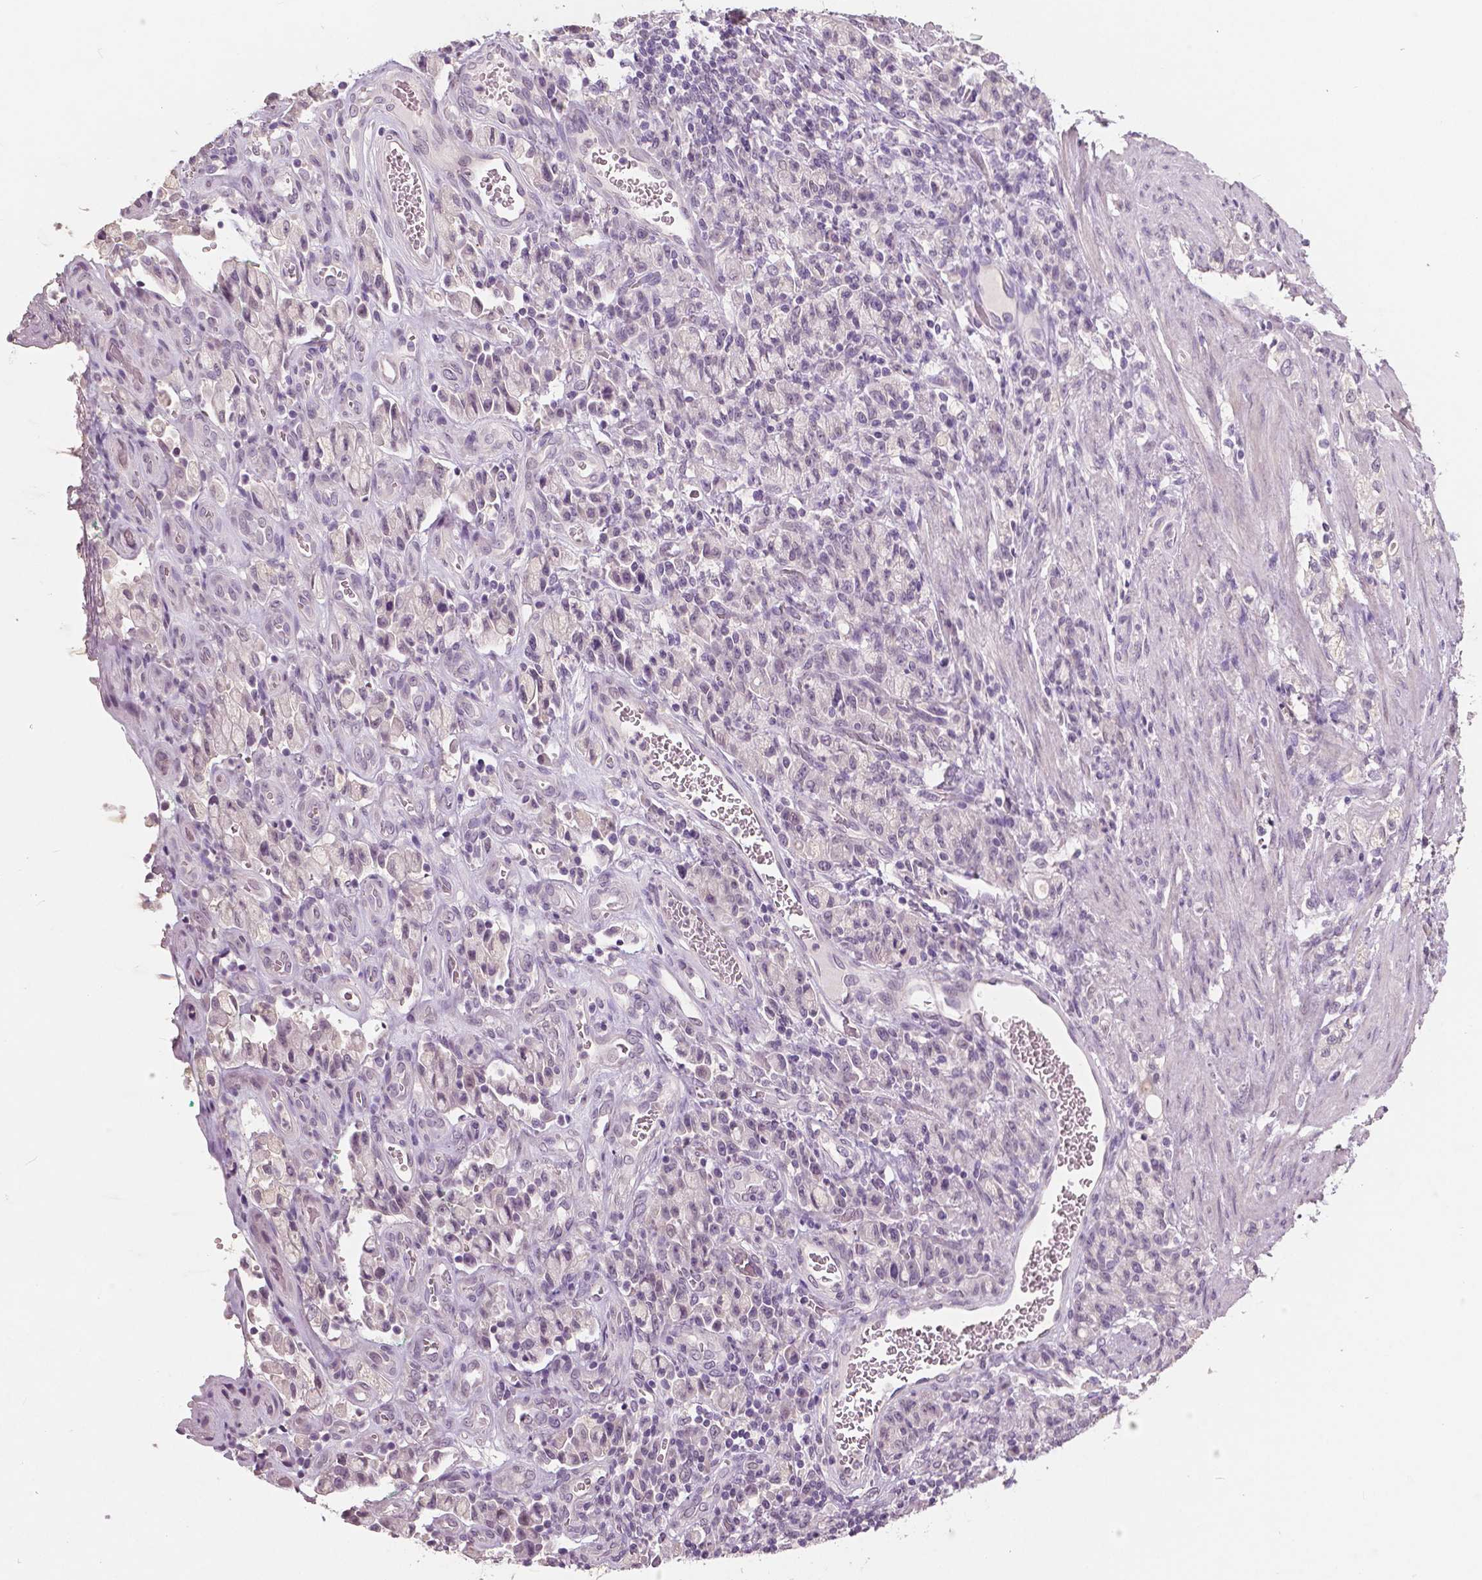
{"staining": {"intensity": "negative", "quantity": "none", "location": "none"}, "tissue": "stomach cancer", "cell_type": "Tumor cells", "image_type": "cancer", "snomed": [{"axis": "morphology", "description": "Adenocarcinoma, NOS"}, {"axis": "topography", "description": "Stomach"}], "caption": "Protein analysis of stomach cancer shows no significant expression in tumor cells.", "gene": "NECAB1", "patient": {"sex": "male", "age": 77}}